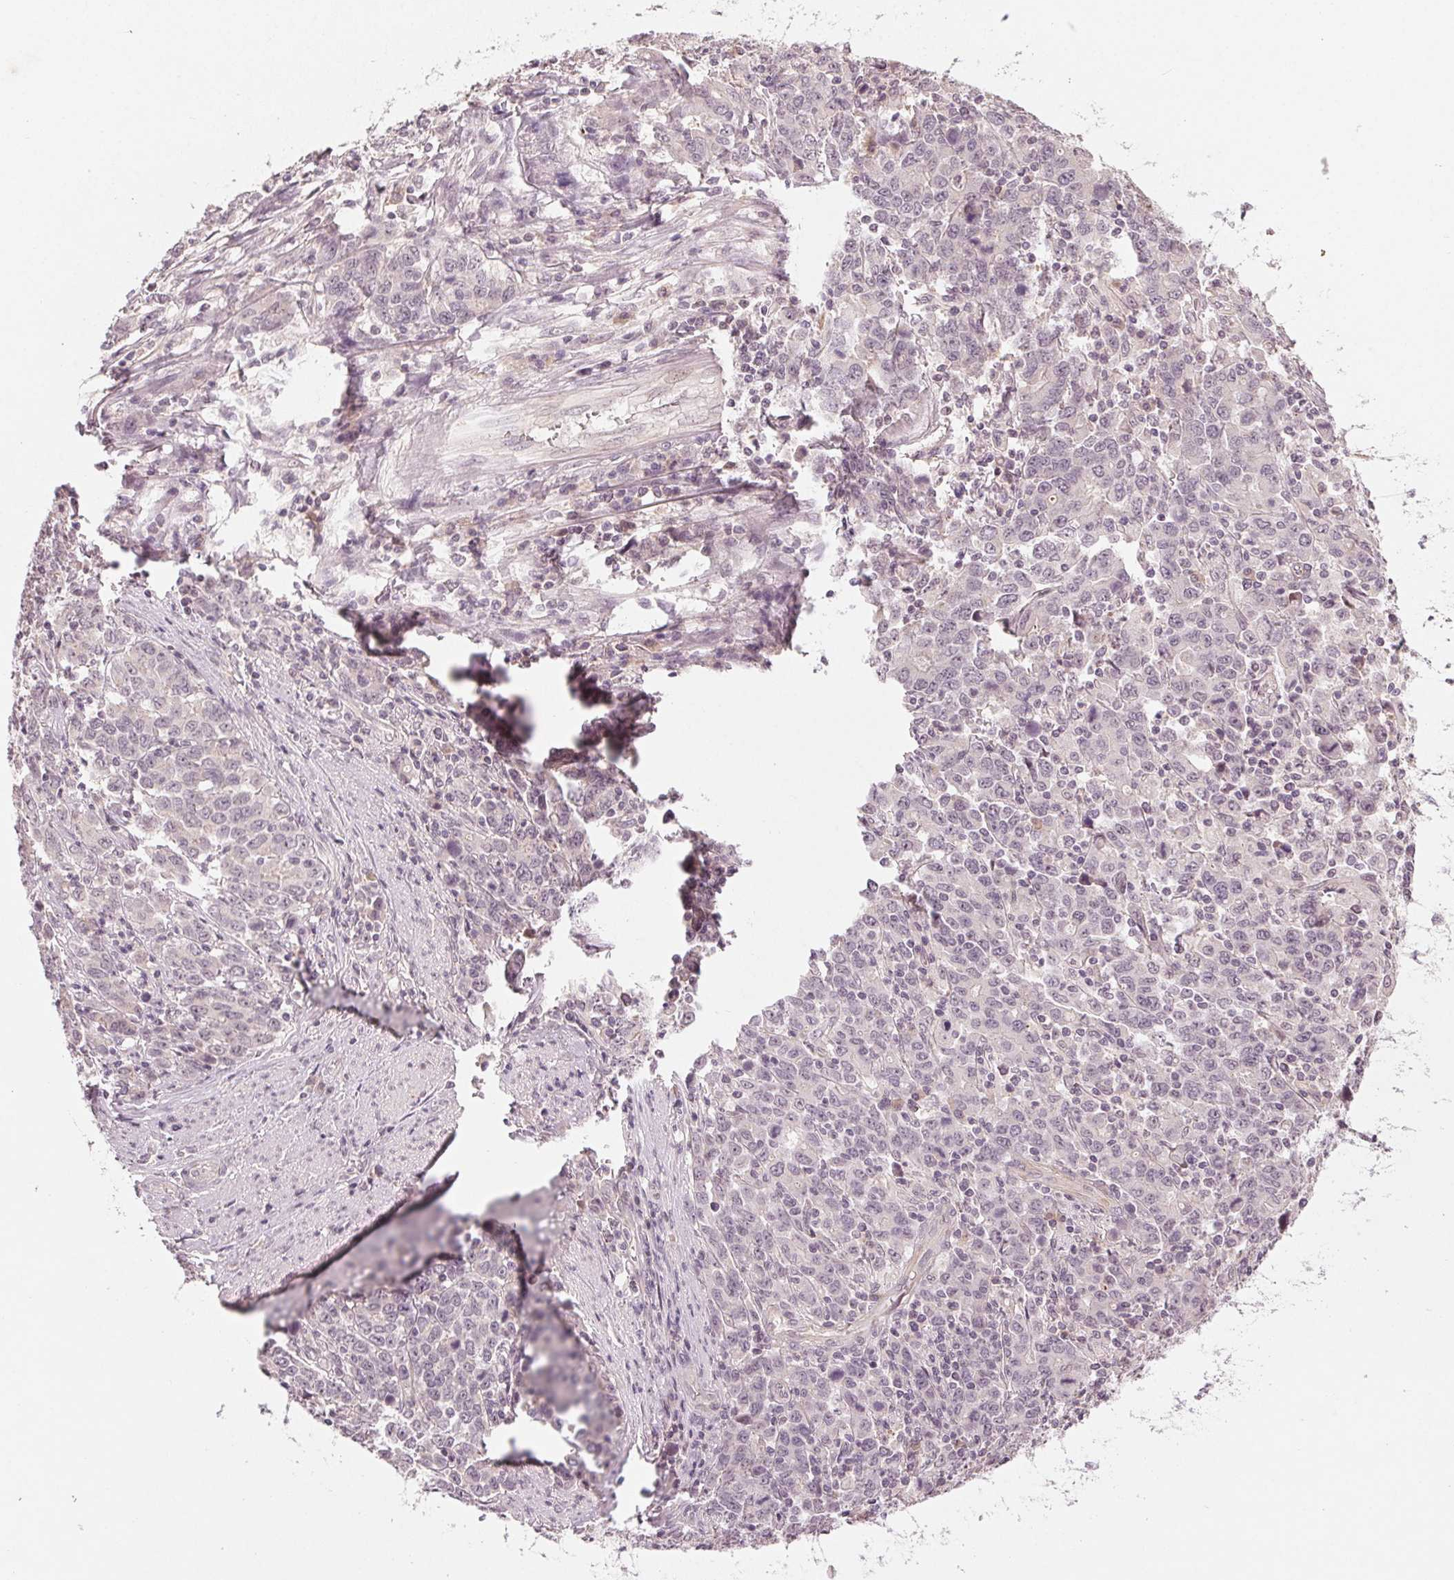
{"staining": {"intensity": "negative", "quantity": "none", "location": "none"}, "tissue": "stomach cancer", "cell_type": "Tumor cells", "image_type": "cancer", "snomed": [{"axis": "morphology", "description": "Adenocarcinoma, NOS"}, {"axis": "topography", "description": "Stomach, upper"}], "caption": "DAB (3,3'-diaminobenzidine) immunohistochemical staining of stomach adenocarcinoma demonstrates no significant staining in tumor cells.", "gene": "TUB", "patient": {"sex": "male", "age": 69}}